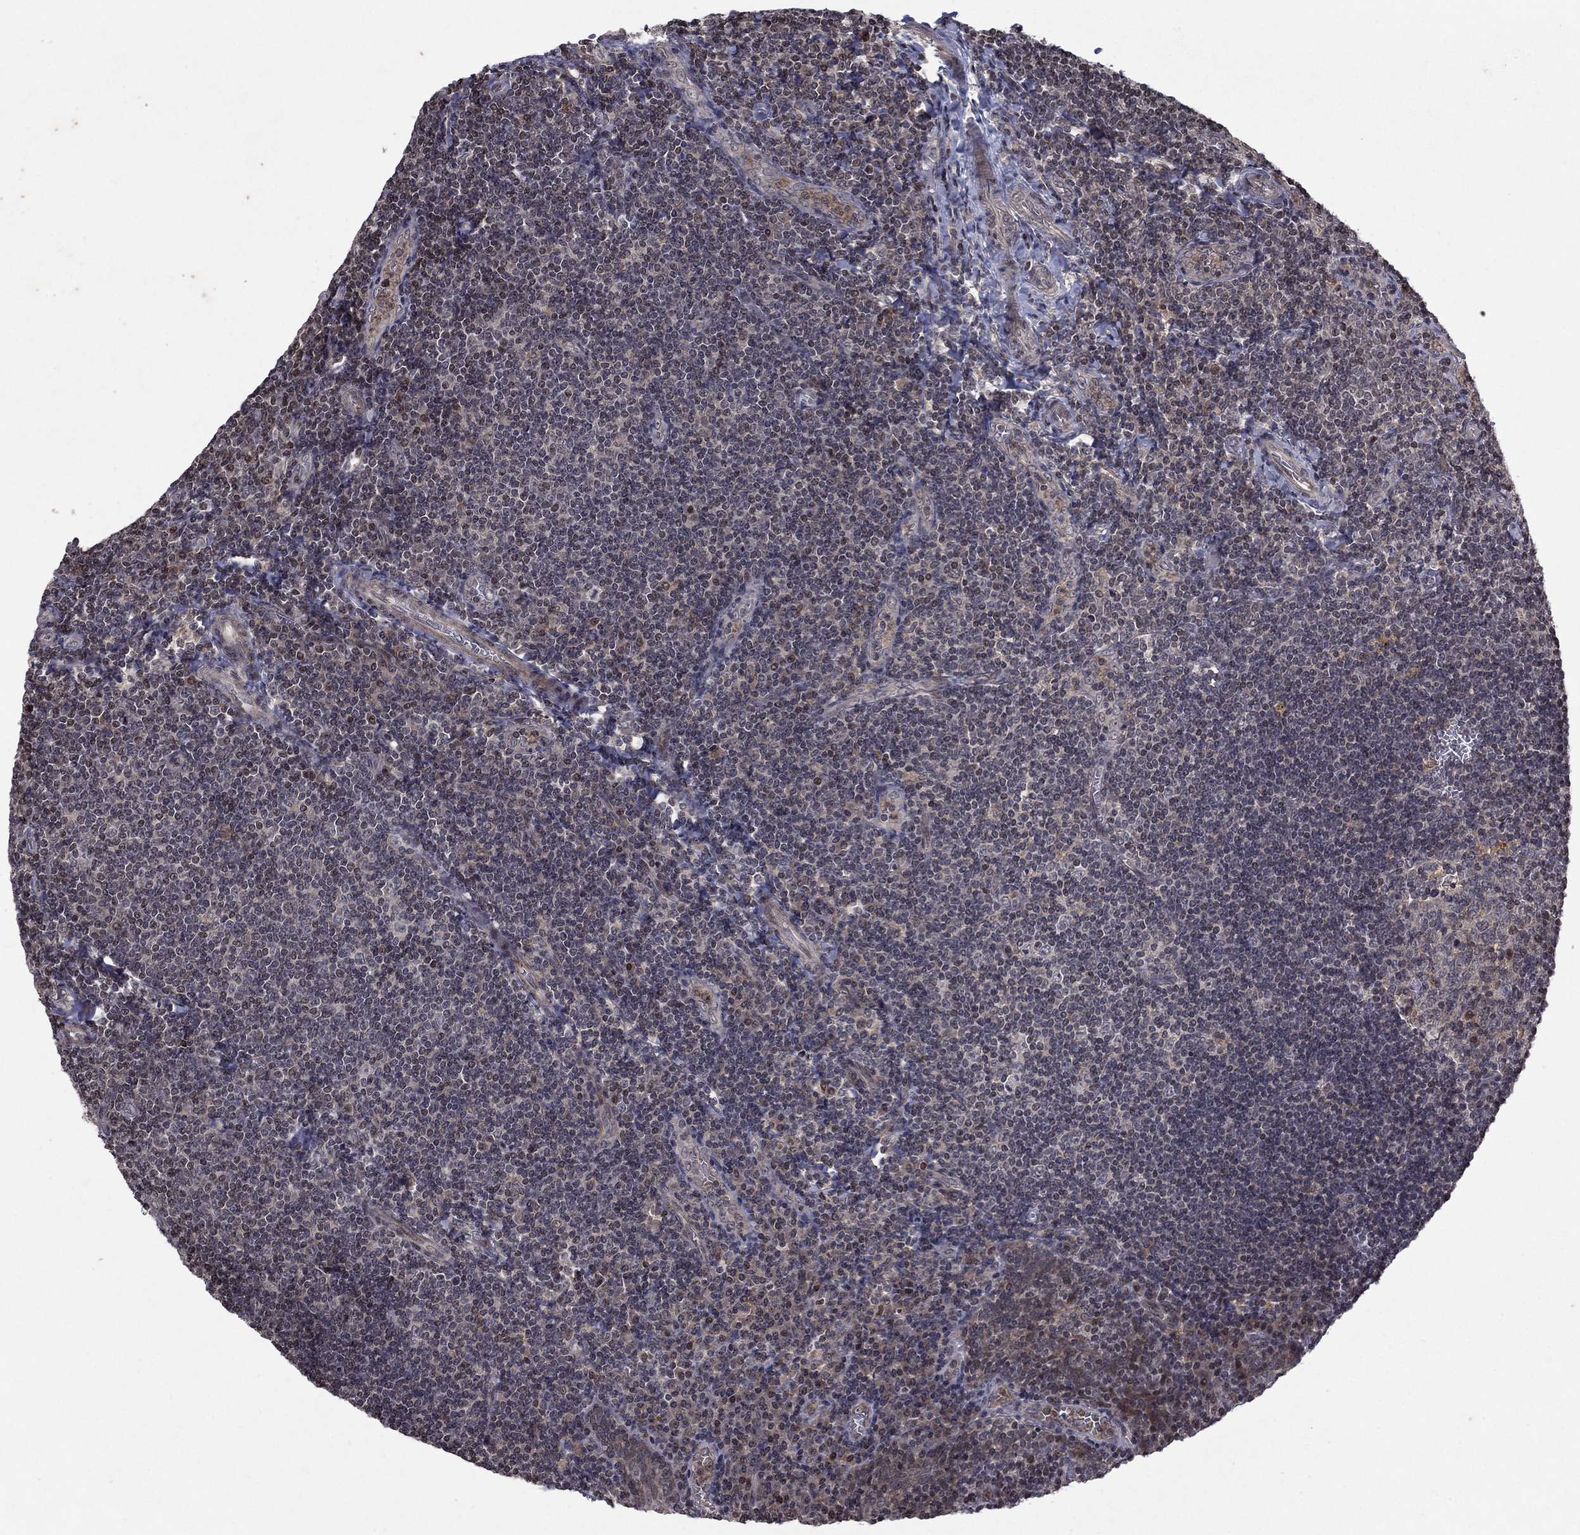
{"staining": {"intensity": "weak", "quantity": "<25%", "location": "nuclear"}, "tissue": "tonsil", "cell_type": "Germinal center cells", "image_type": "normal", "snomed": [{"axis": "morphology", "description": "Normal tissue, NOS"}, {"axis": "morphology", "description": "Inflammation, NOS"}, {"axis": "topography", "description": "Tonsil"}], "caption": "High magnification brightfield microscopy of normal tonsil stained with DAB (brown) and counterstained with hematoxylin (blue): germinal center cells show no significant expression.", "gene": "SORBS1", "patient": {"sex": "female", "age": 31}}